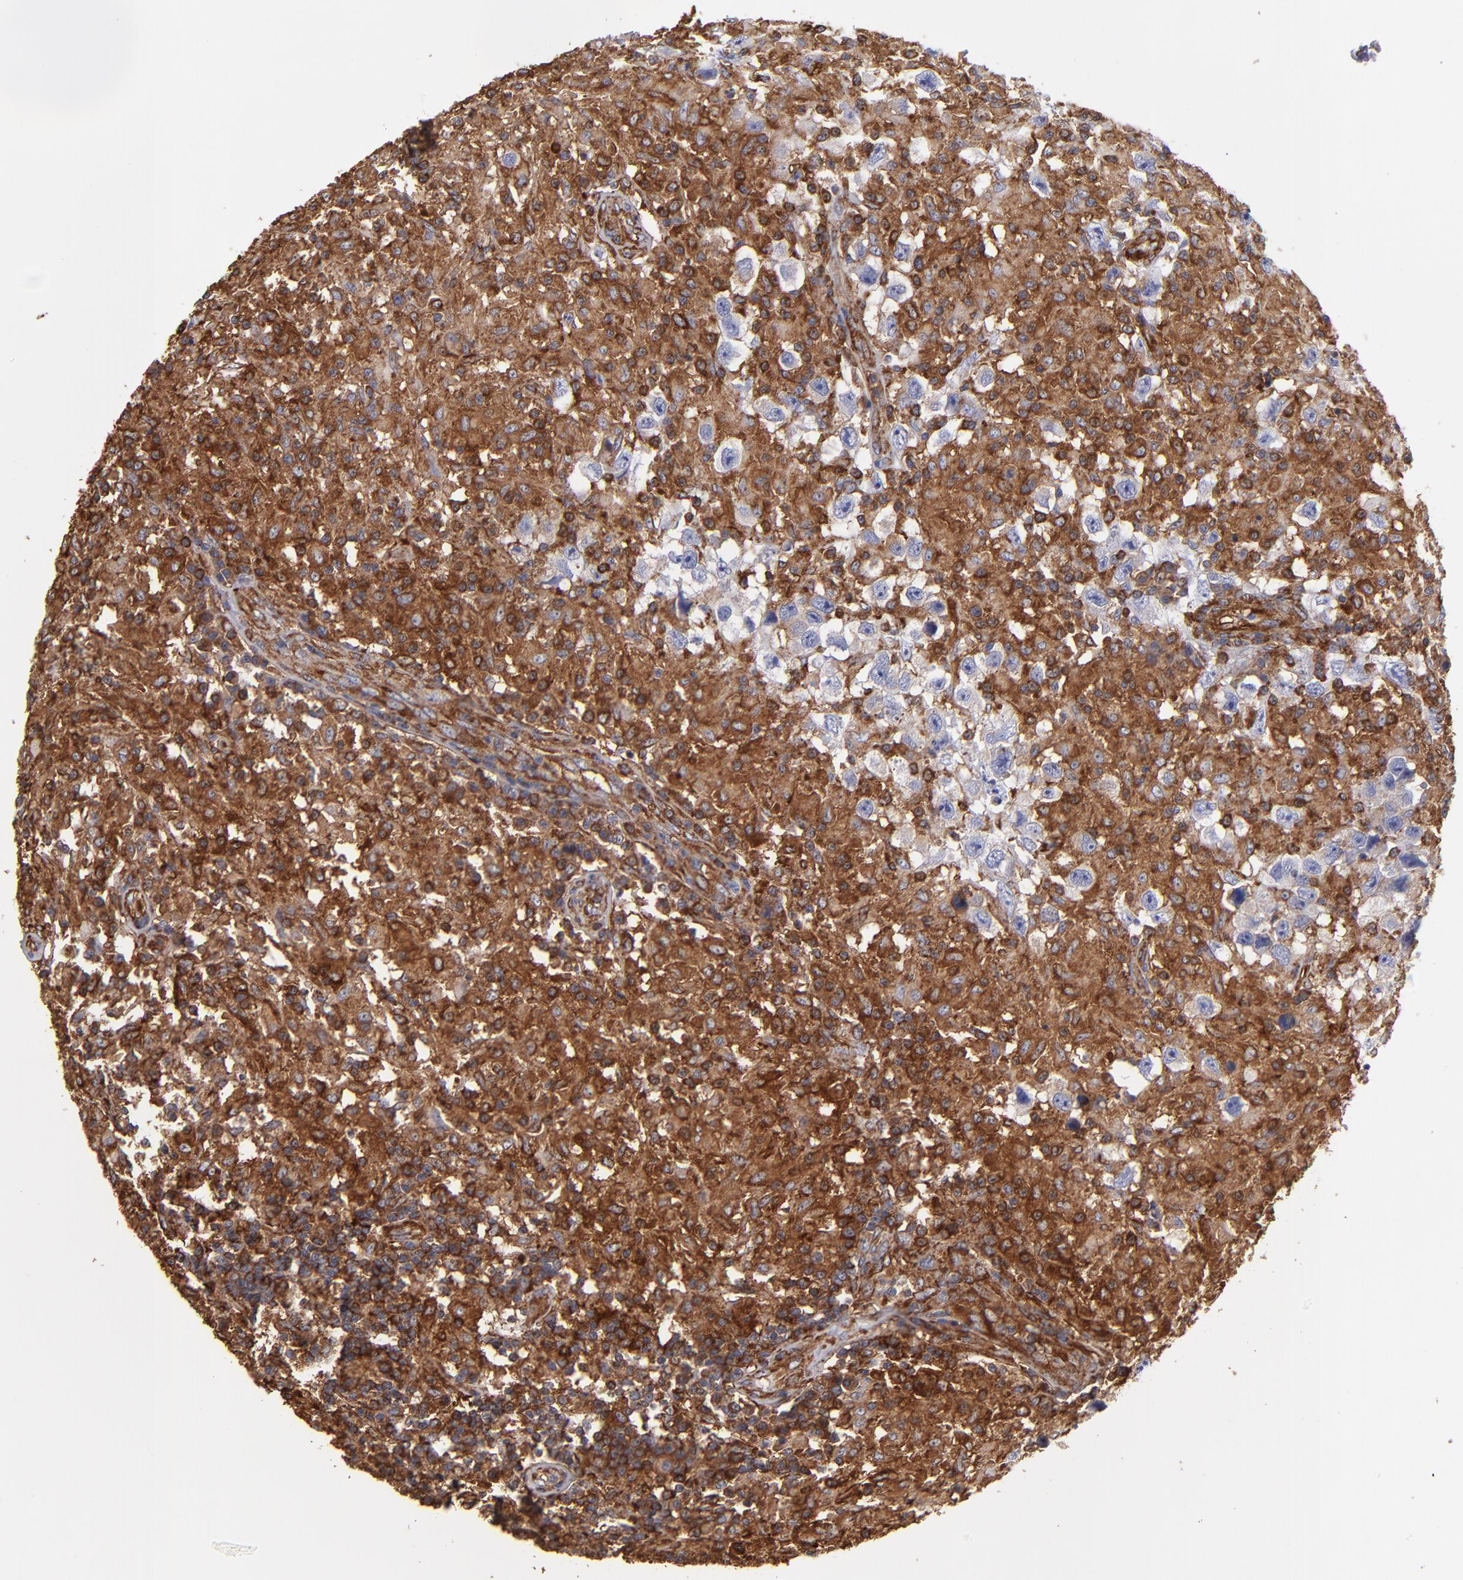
{"staining": {"intensity": "negative", "quantity": "none", "location": "none"}, "tissue": "testis cancer", "cell_type": "Tumor cells", "image_type": "cancer", "snomed": [{"axis": "morphology", "description": "Seminoma, NOS"}, {"axis": "topography", "description": "Testis"}], "caption": "Immunohistochemistry histopathology image of neoplastic tissue: human testis cancer stained with DAB (3,3'-diaminobenzidine) exhibits no significant protein expression in tumor cells.", "gene": "MVP", "patient": {"sex": "male", "age": 34}}